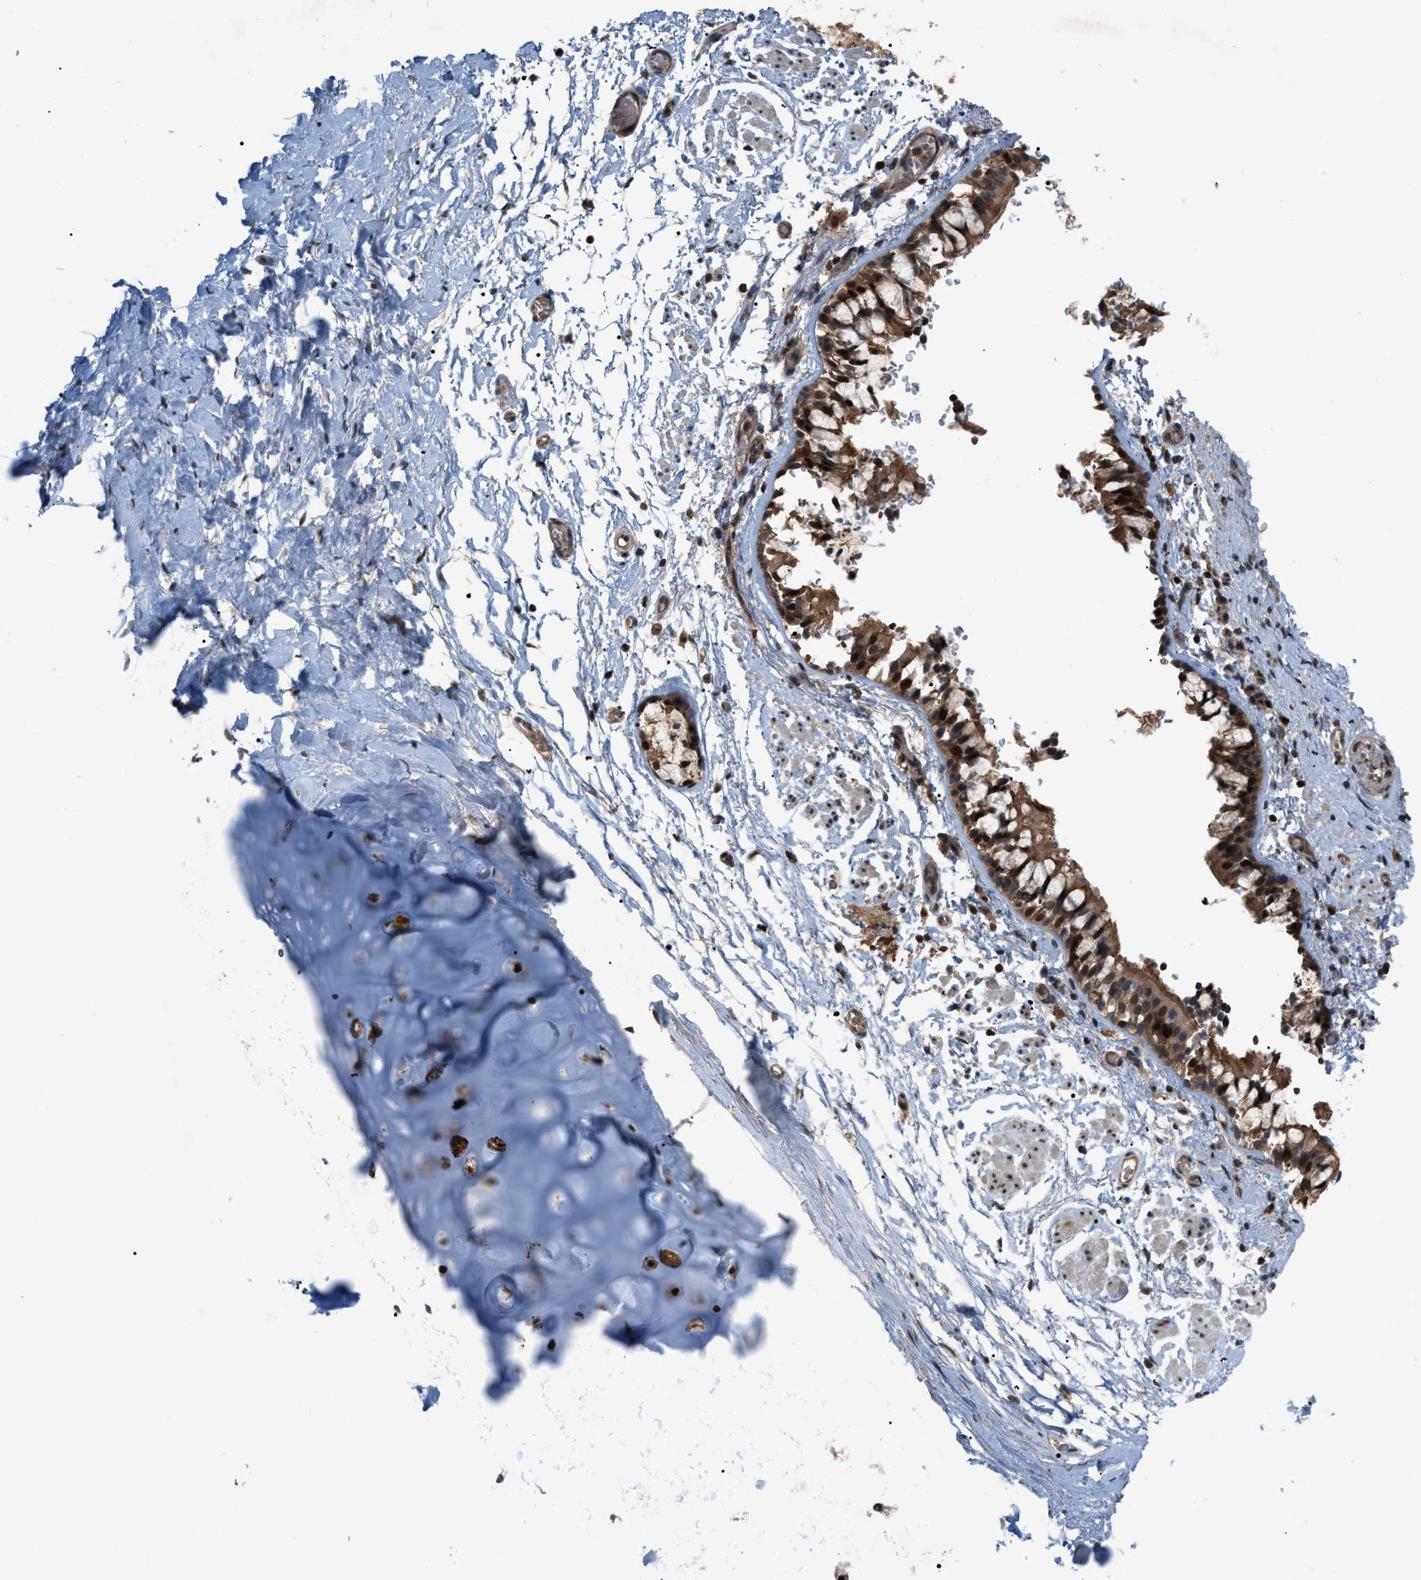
{"staining": {"intensity": "moderate", "quantity": "<25%", "location": "cytoplasmic/membranous,nuclear"}, "tissue": "adipose tissue", "cell_type": "Adipocytes", "image_type": "normal", "snomed": [{"axis": "morphology", "description": "Normal tissue, NOS"}, {"axis": "topography", "description": "Cartilage tissue"}, {"axis": "topography", "description": "Lung"}], "caption": "About <25% of adipocytes in unremarkable adipose tissue demonstrate moderate cytoplasmic/membranous,nuclear protein positivity as visualized by brown immunohistochemical staining.", "gene": "RFFL", "patient": {"sex": "female", "age": 77}}